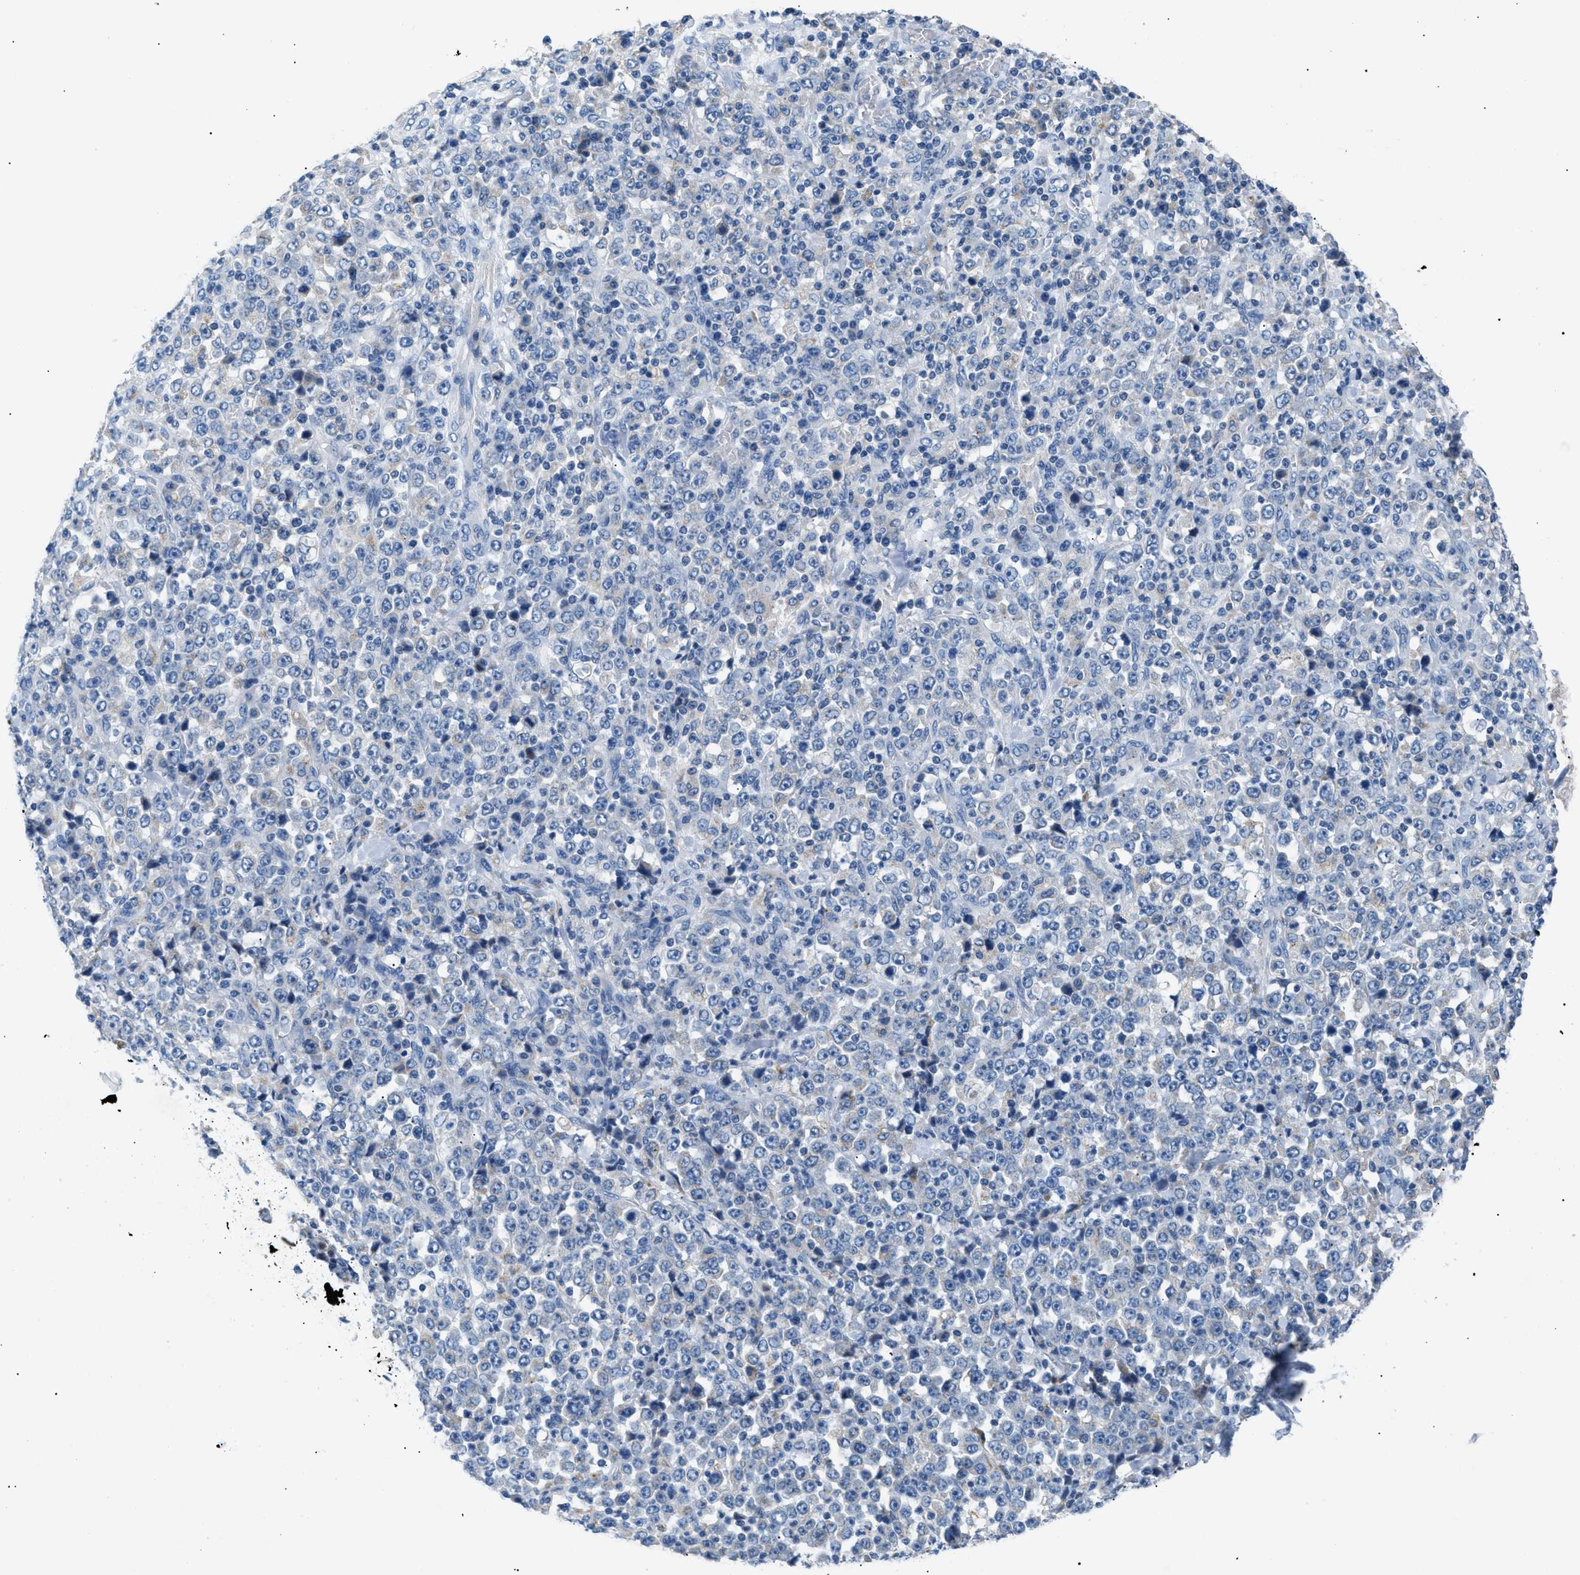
{"staining": {"intensity": "negative", "quantity": "none", "location": "none"}, "tissue": "stomach cancer", "cell_type": "Tumor cells", "image_type": "cancer", "snomed": [{"axis": "morphology", "description": "Normal tissue, NOS"}, {"axis": "morphology", "description": "Adenocarcinoma, NOS"}, {"axis": "topography", "description": "Stomach, upper"}, {"axis": "topography", "description": "Stomach"}], "caption": "IHC histopathology image of human stomach cancer (adenocarcinoma) stained for a protein (brown), which exhibits no positivity in tumor cells.", "gene": "ILDR1", "patient": {"sex": "male", "age": 59}}